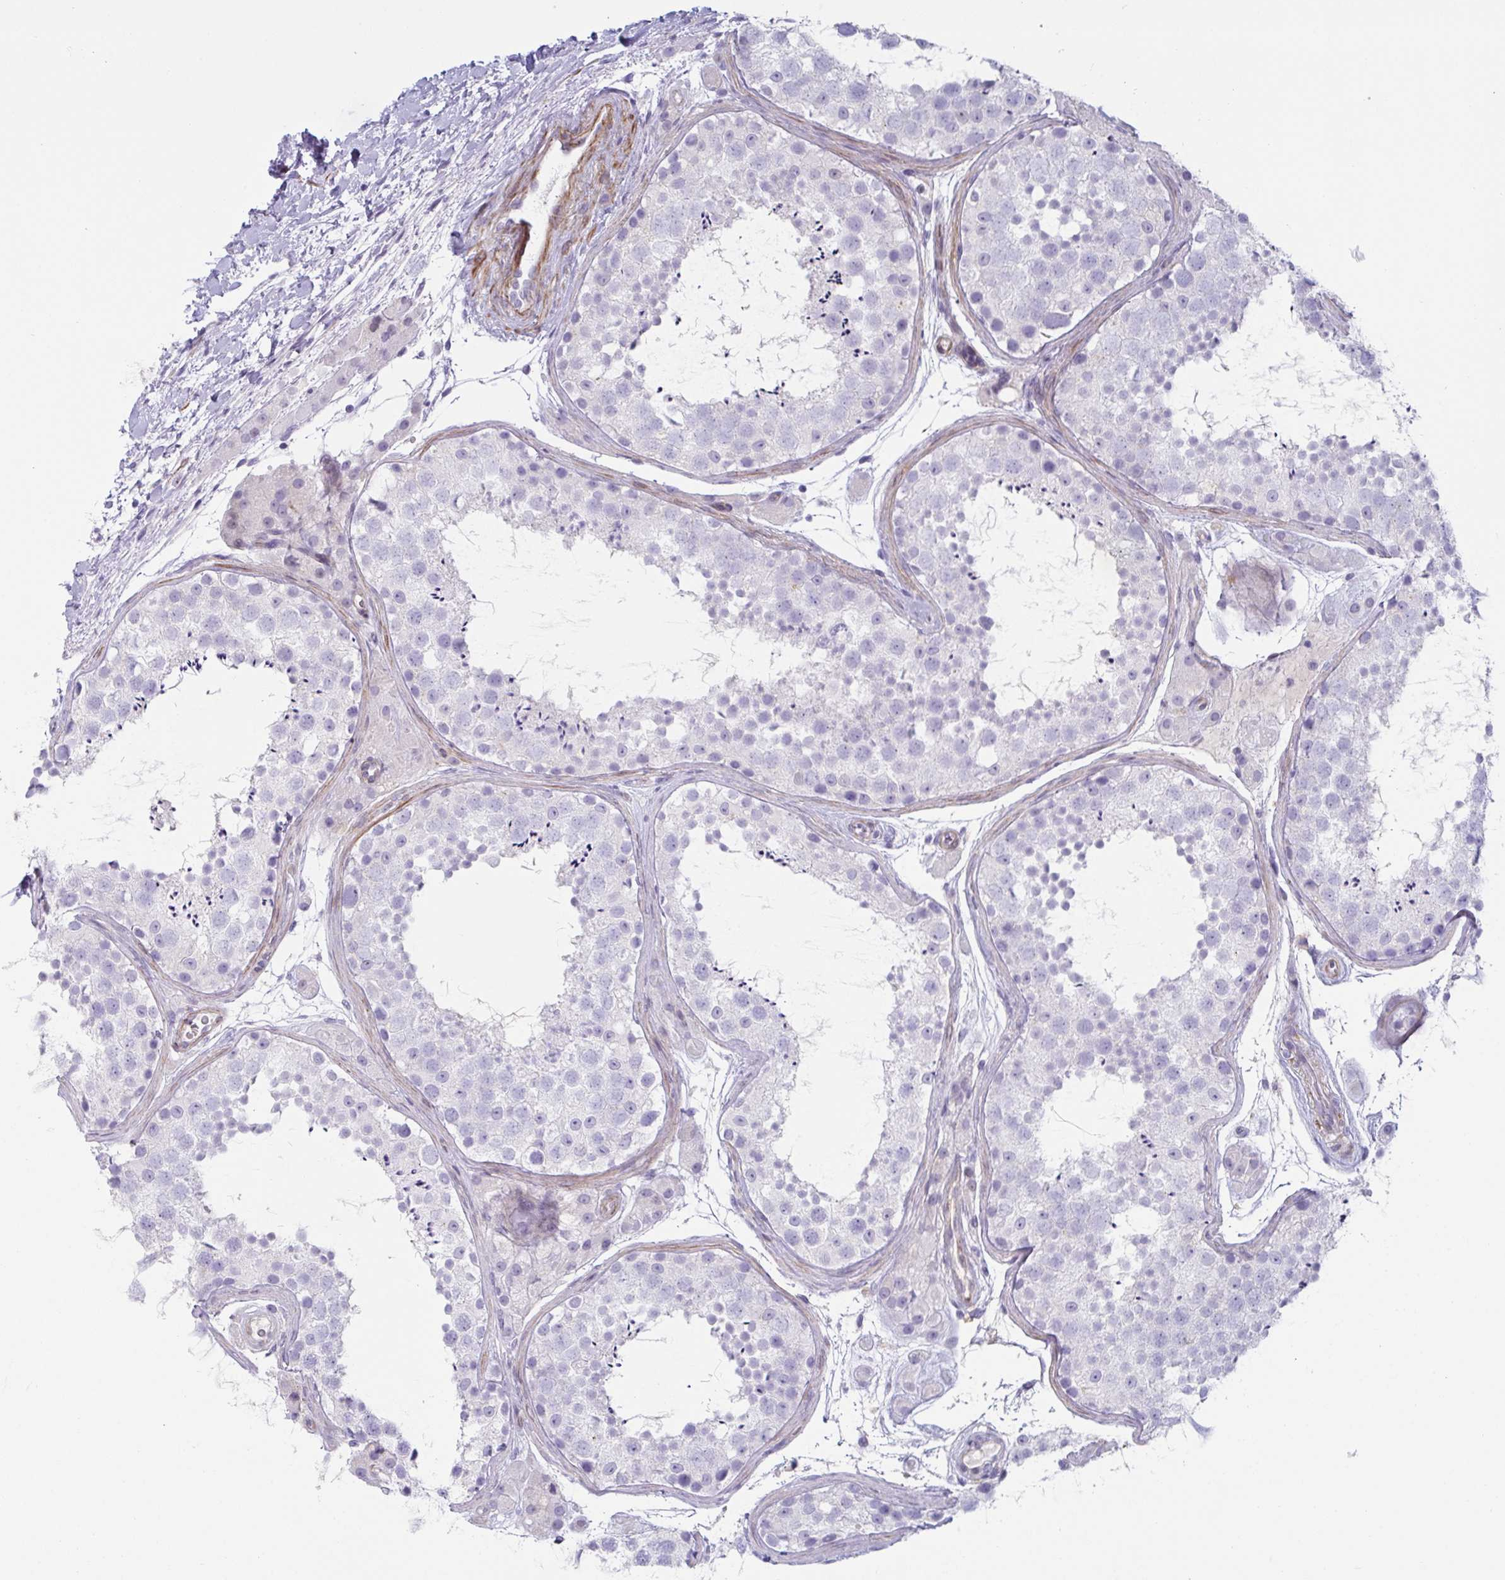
{"staining": {"intensity": "negative", "quantity": "none", "location": "none"}, "tissue": "testis", "cell_type": "Cells in seminiferous ducts", "image_type": "normal", "snomed": [{"axis": "morphology", "description": "Normal tissue, NOS"}, {"axis": "topography", "description": "Testis"}], "caption": "Immunohistochemistry (IHC) histopathology image of unremarkable testis: human testis stained with DAB reveals no significant protein staining in cells in seminiferous ducts.", "gene": "OR5P3", "patient": {"sex": "male", "age": 41}}